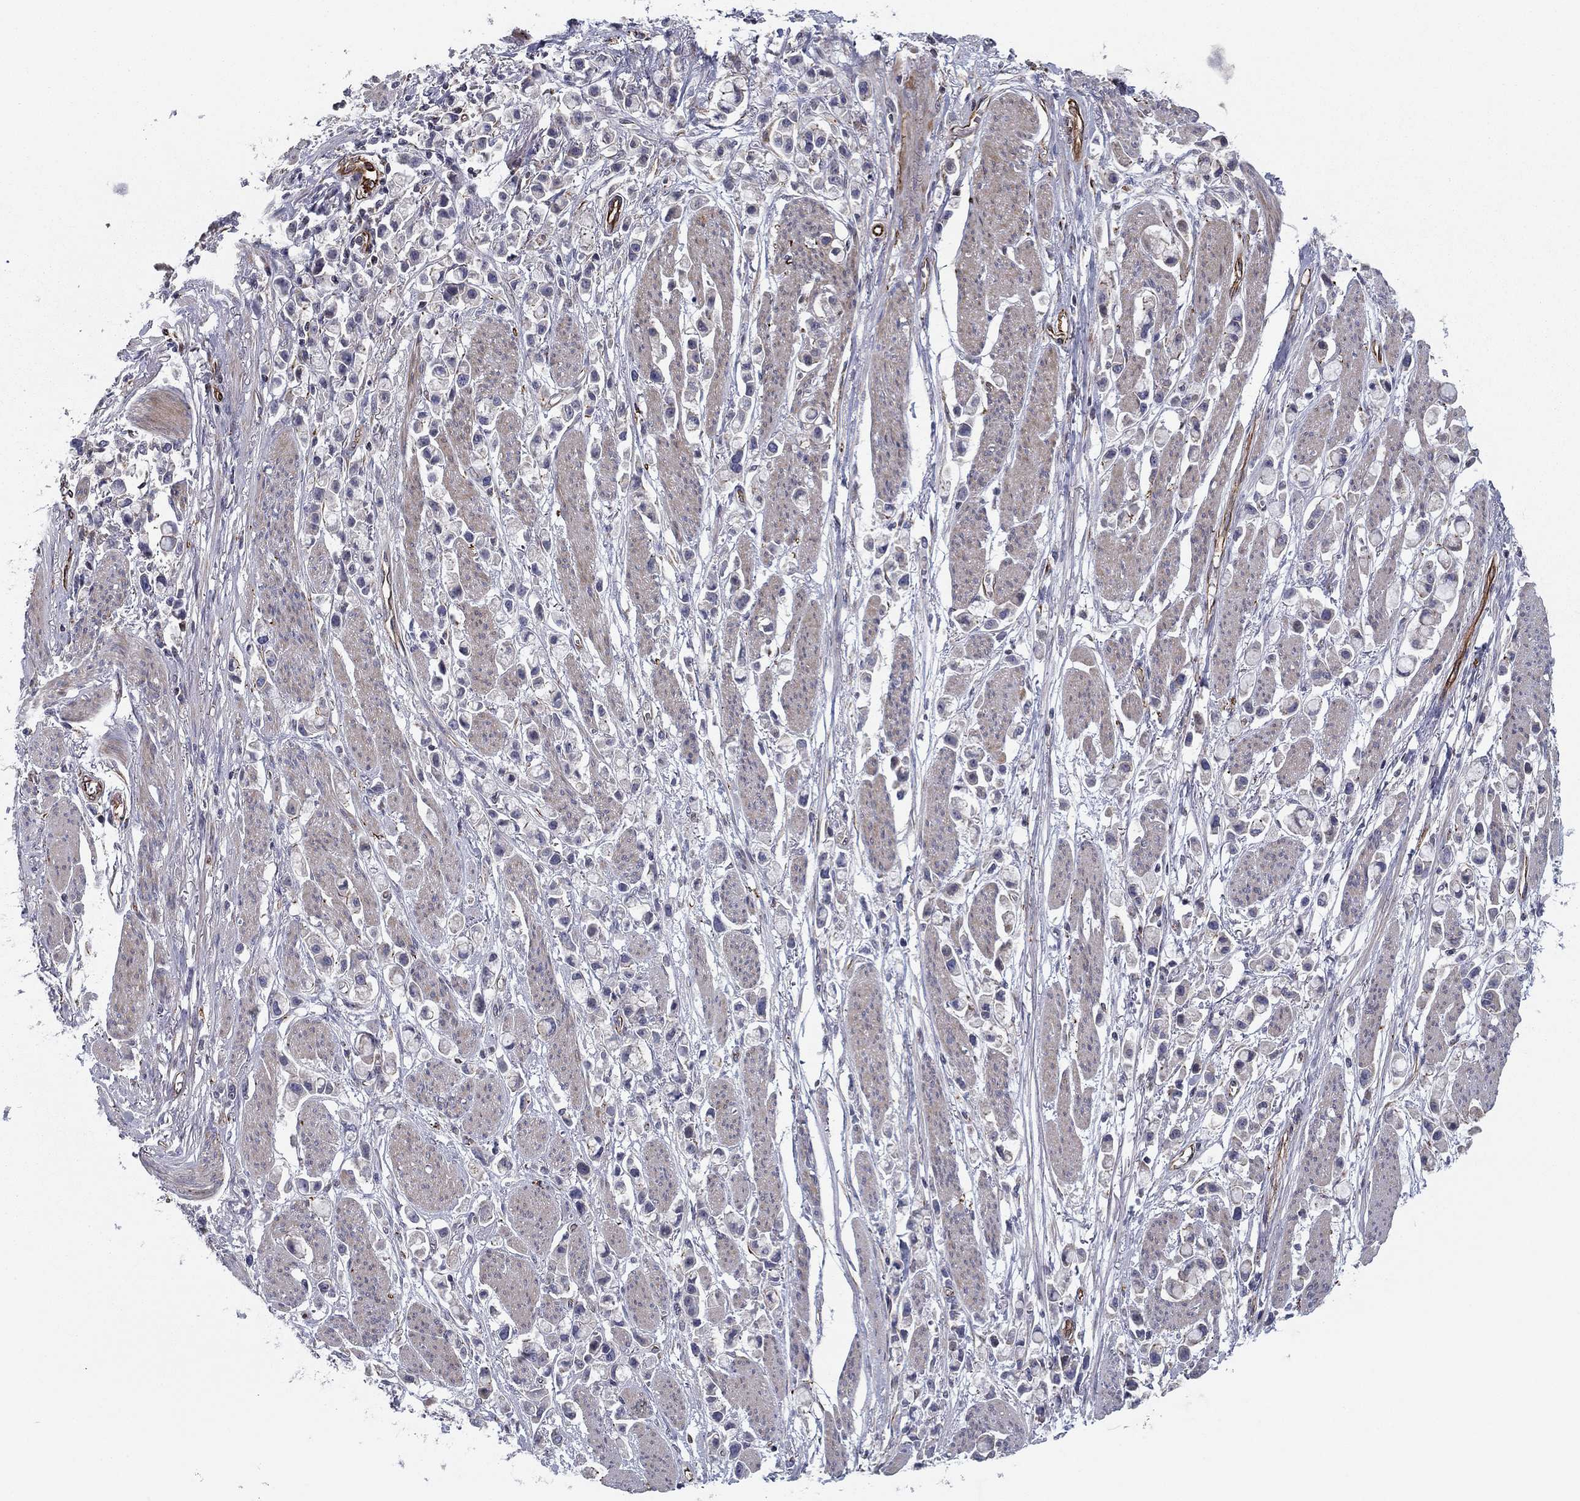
{"staining": {"intensity": "negative", "quantity": "none", "location": "none"}, "tissue": "stomach cancer", "cell_type": "Tumor cells", "image_type": "cancer", "snomed": [{"axis": "morphology", "description": "Adenocarcinoma, NOS"}, {"axis": "topography", "description": "Stomach"}], "caption": "IHC photomicrograph of adenocarcinoma (stomach) stained for a protein (brown), which exhibits no expression in tumor cells.", "gene": "CLSTN1", "patient": {"sex": "female", "age": 81}}